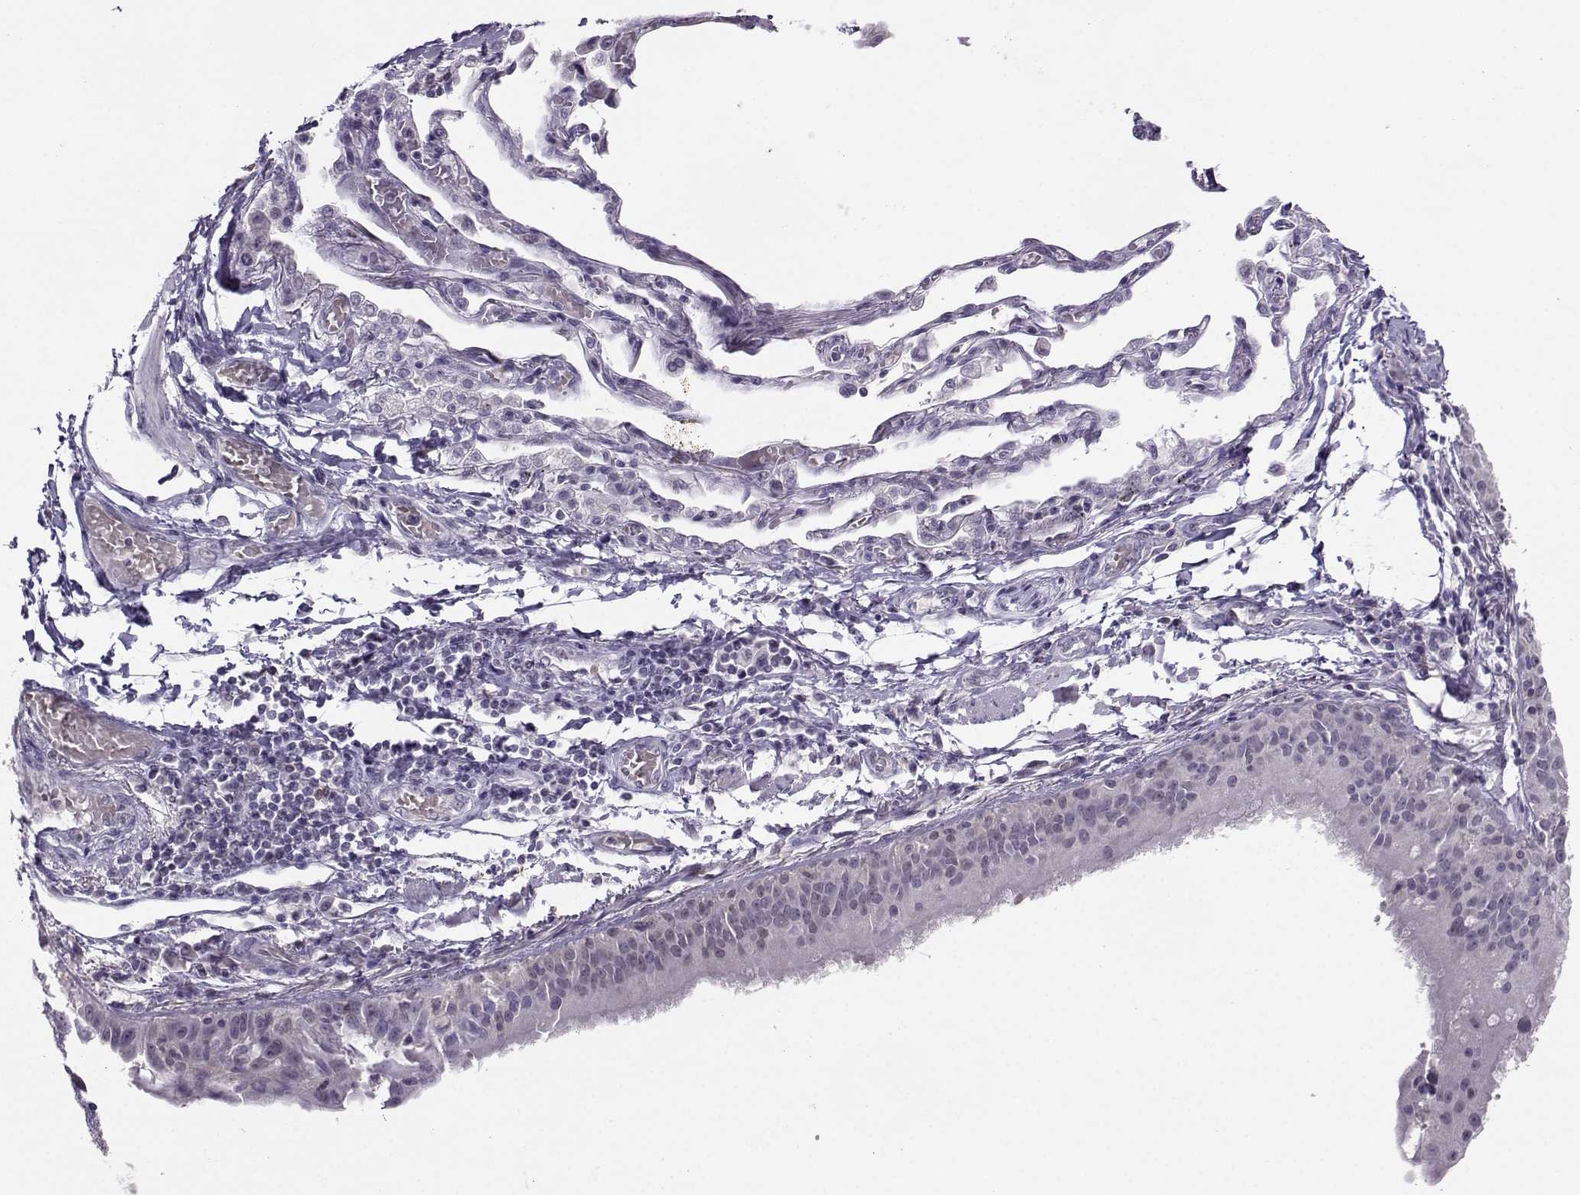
{"staining": {"intensity": "negative", "quantity": "none", "location": "none"}, "tissue": "lung cancer", "cell_type": "Tumor cells", "image_type": "cancer", "snomed": [{"axis": "morphology", "description": "Squamous cell carcinoma, NOS"}, {"axis": "topography", "description": "Lung"}], "caption": "There is no significant positivity in tumor cells of lung cancer (squamous cell carcinoma).", "gene": "PGK1", "patient": {"sex": "male", "age": 73}}